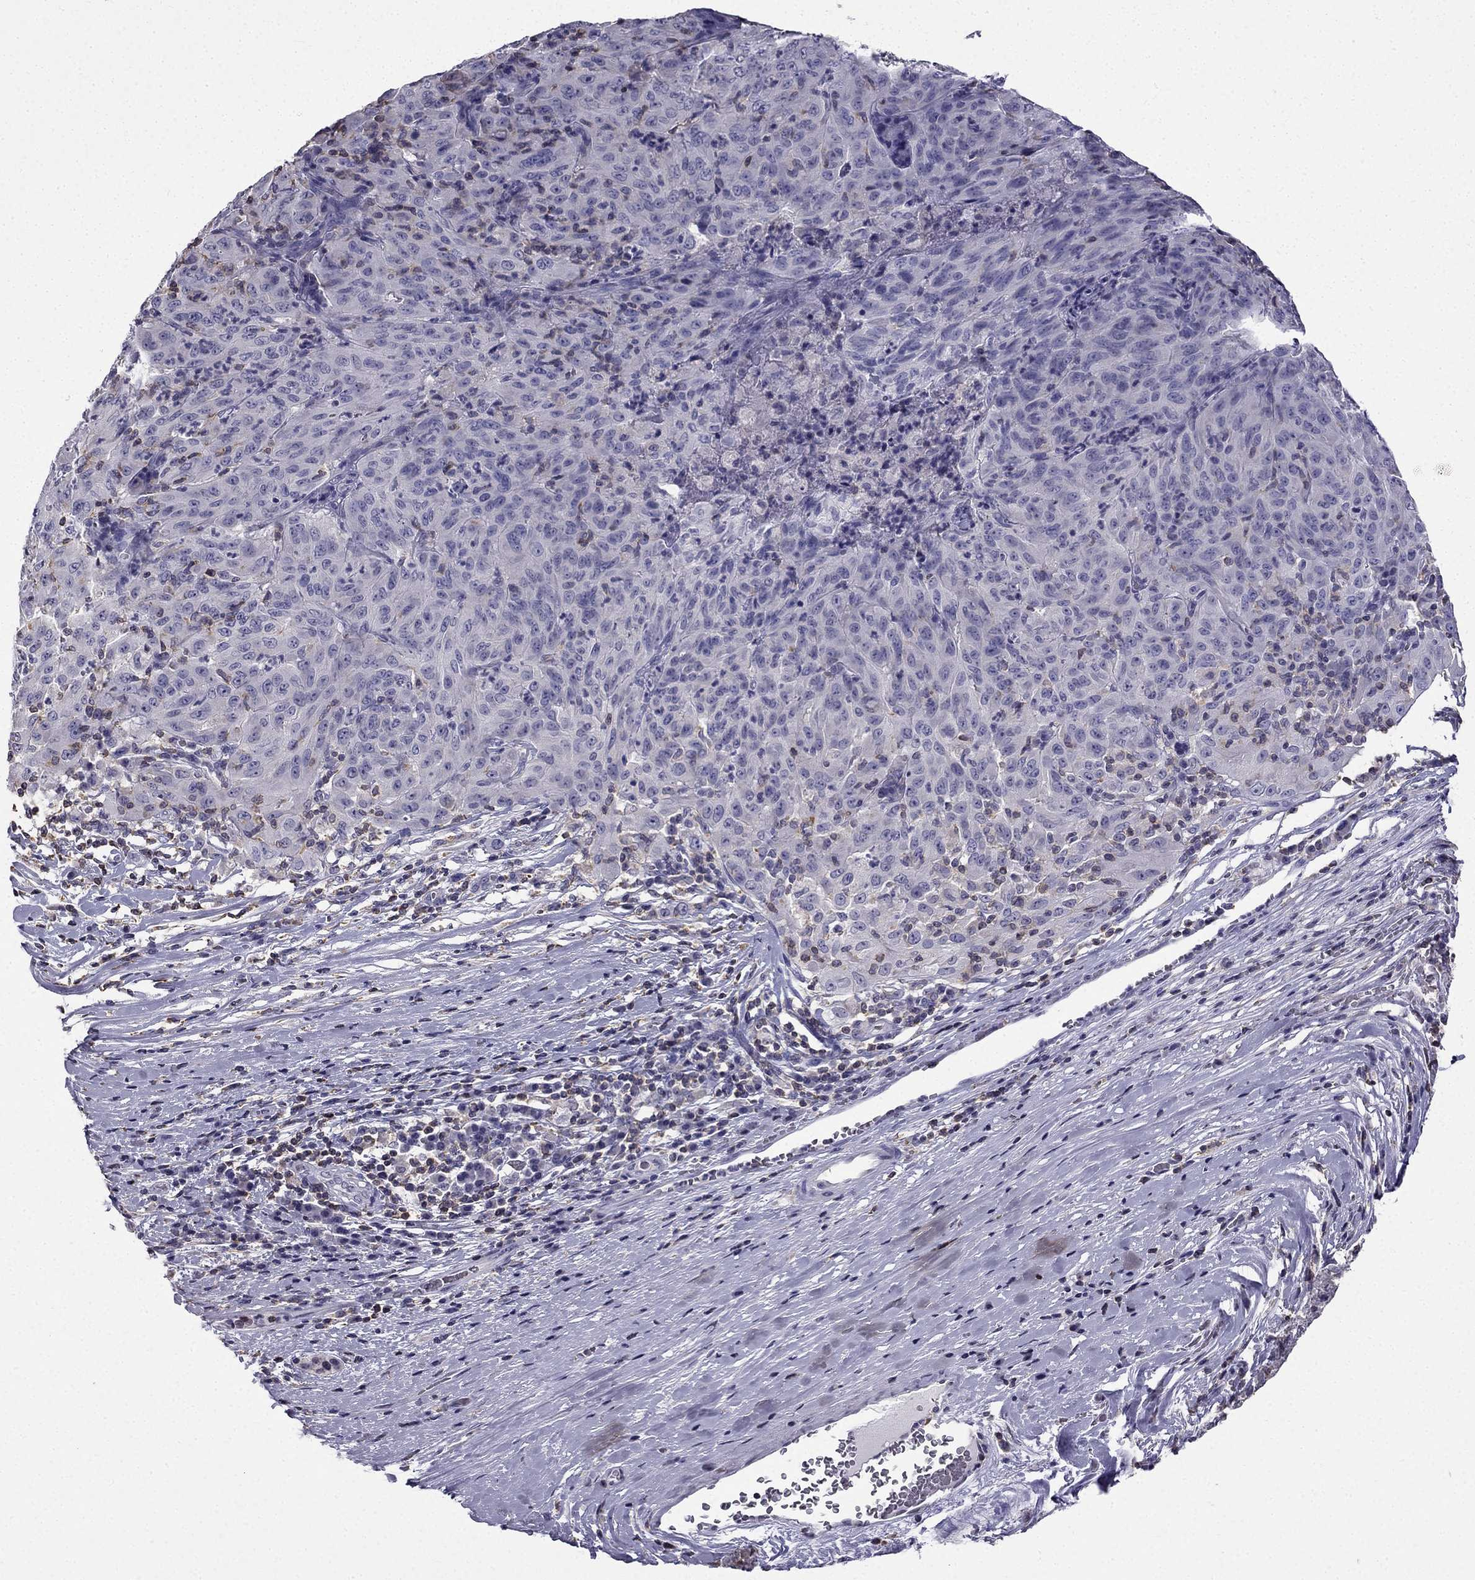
{"staining": {"intensity": "negative", "quantity": "none", "location": "none"}, "tissue": "pancreatic cancer", "cell_type": "Tumor cells", "image_type": "cancer", "snomed": [{"axis": "morphology", "description": "Adenocarcinoma, NOS"}, {"axis": "topography", "description": "Pancreas"}], "caption": "Tumor cells are negative for brown protein staining in pancreatic cancer.", "gene": "CCK", "patient": {"sex": "male", "age": 63}}